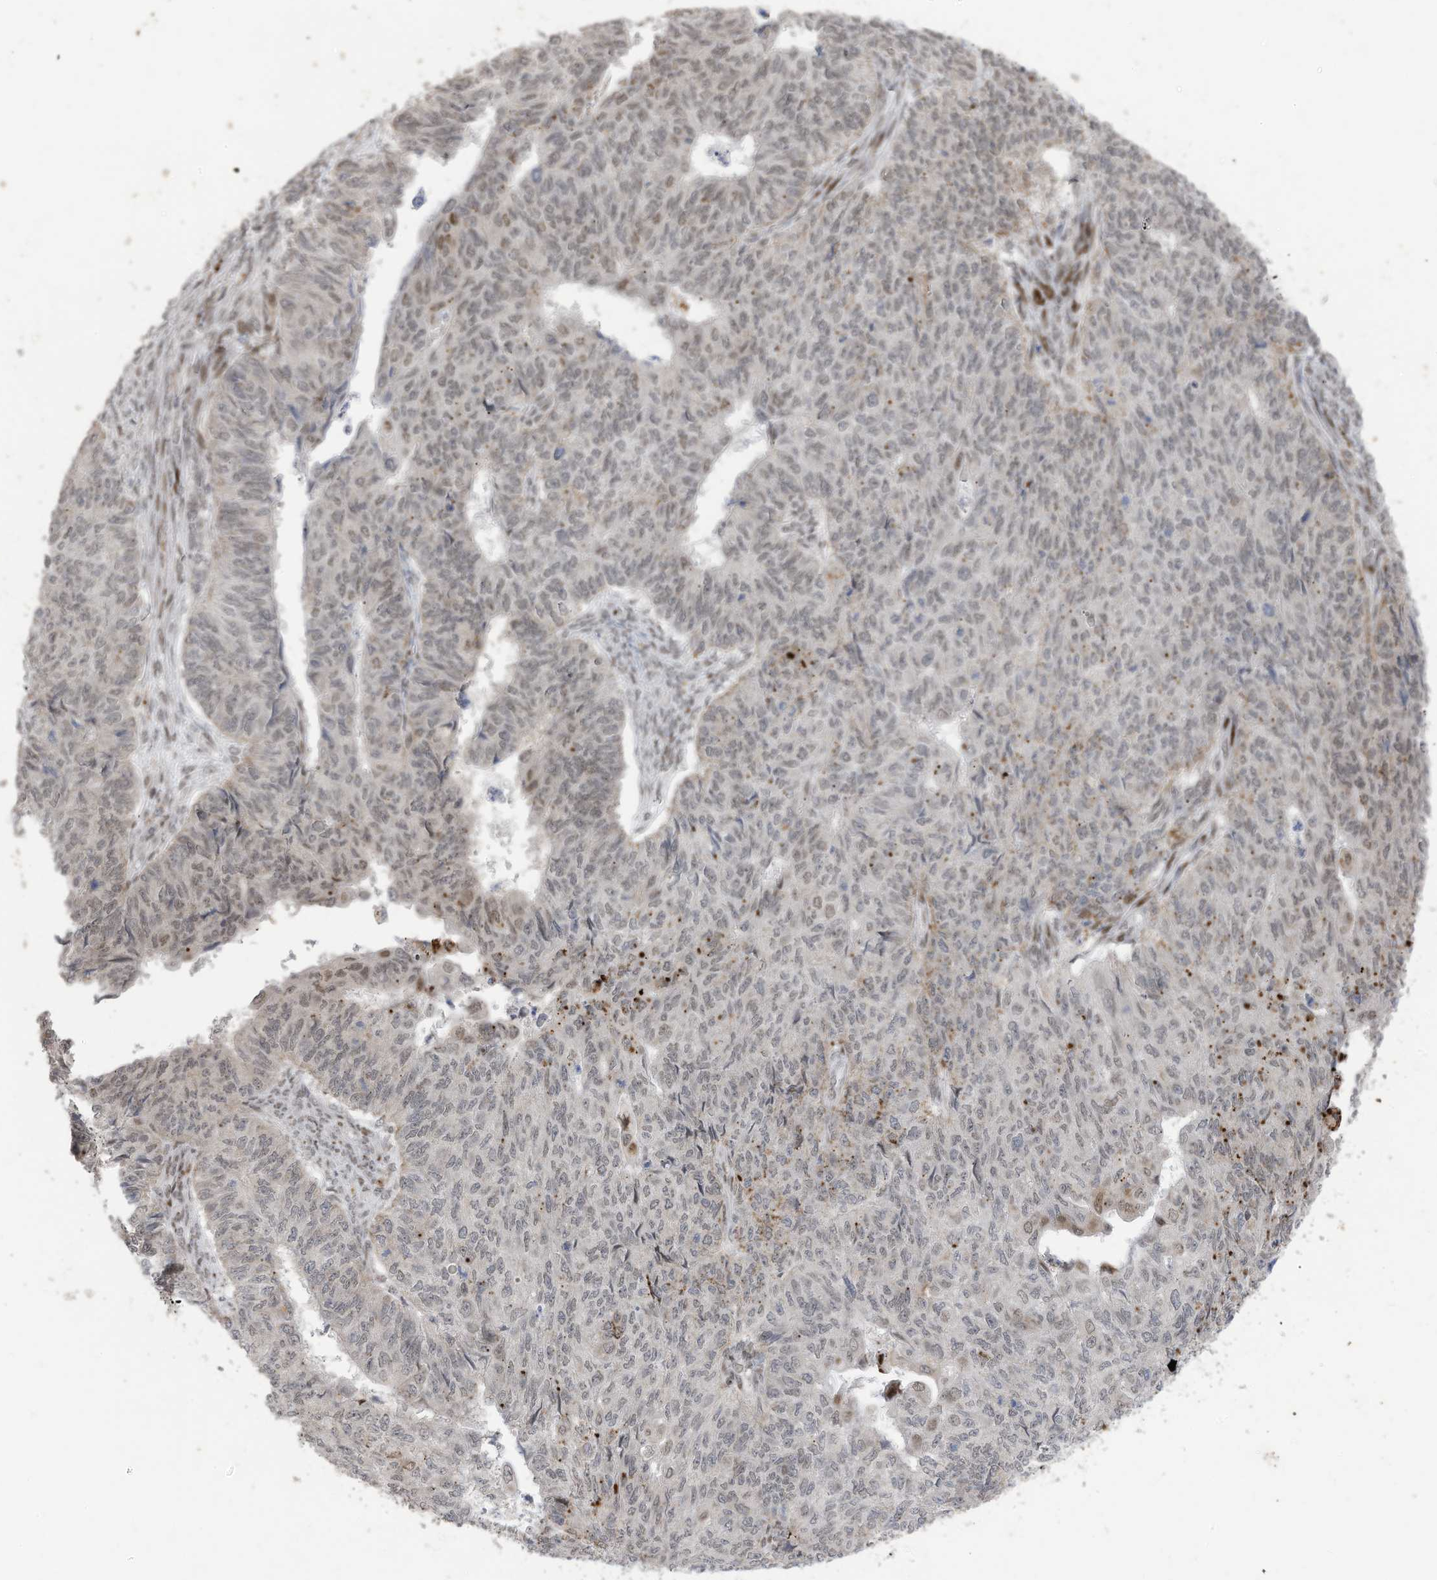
{"staining": {"intensity": "weak", "quantity": "<25%", "location": "nuclear"}, "tissue": "endometrial cancer", "cell_type": "Tumor cells", "image_type": "cancer", "snomed": [{"axis": "morphology", "description": "Adenocarcinoma, NOS"}, {"axis": "topography", "description": "Endometrium"}], "caption": "High magnification brightfield microscopy of endometrial adenocarcinoma stained with DAB (brown) and counterstained with hematoxylin (blue): tumor cells show no significant staining. Brightfield microscopy of IHC stained with DAB (3,3'-diaminobenzidine) (brown) and hematoxylin (blue), captured at high magnification.", "gene": "RABL3", "patient": {"sex": "female", "age": 32}}